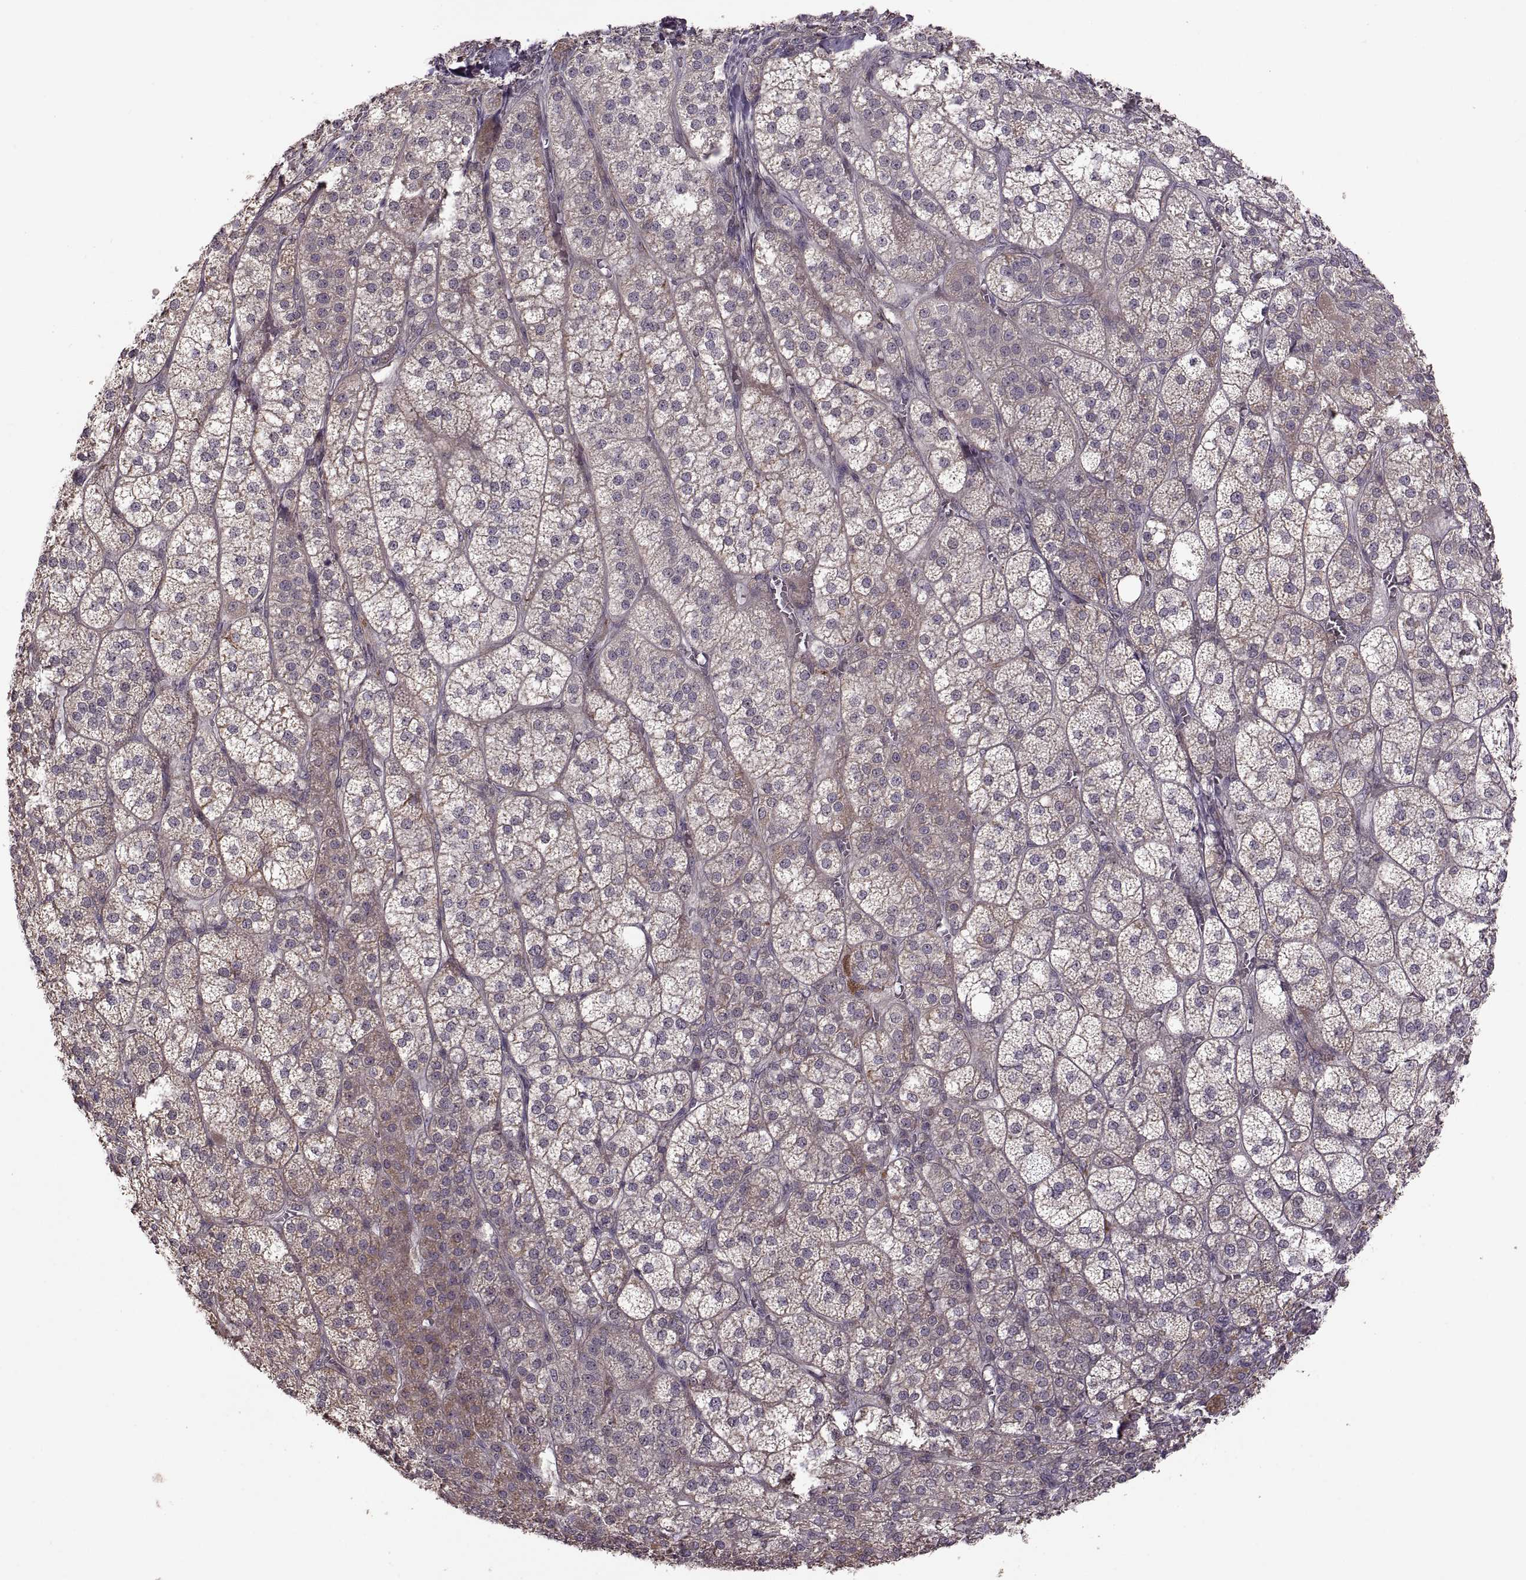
{"staining": {"intensity": "moderate", "quantity": "<25%", "location": "cytoplasmic/membranous"}, "tissue": "adrenal gland", "cell_type": "Glandular cells", "image_type": "normal", "snomed": [{"axis": "morphology", "description": "Normal tissue, NOS"}, {"axis": "topography", "description": "Adrenal gland"}], "caption": "Protein staining by immunohistochemistry shows moderate cytoplasmic/membranous positivity in about <25% of glandular cells in normal adrenal gland. (Brightfield microscopy of DAB IHC at high magnification).", "gene": "PIERCE1", "patient": {"sex": "female", "age": 60}}